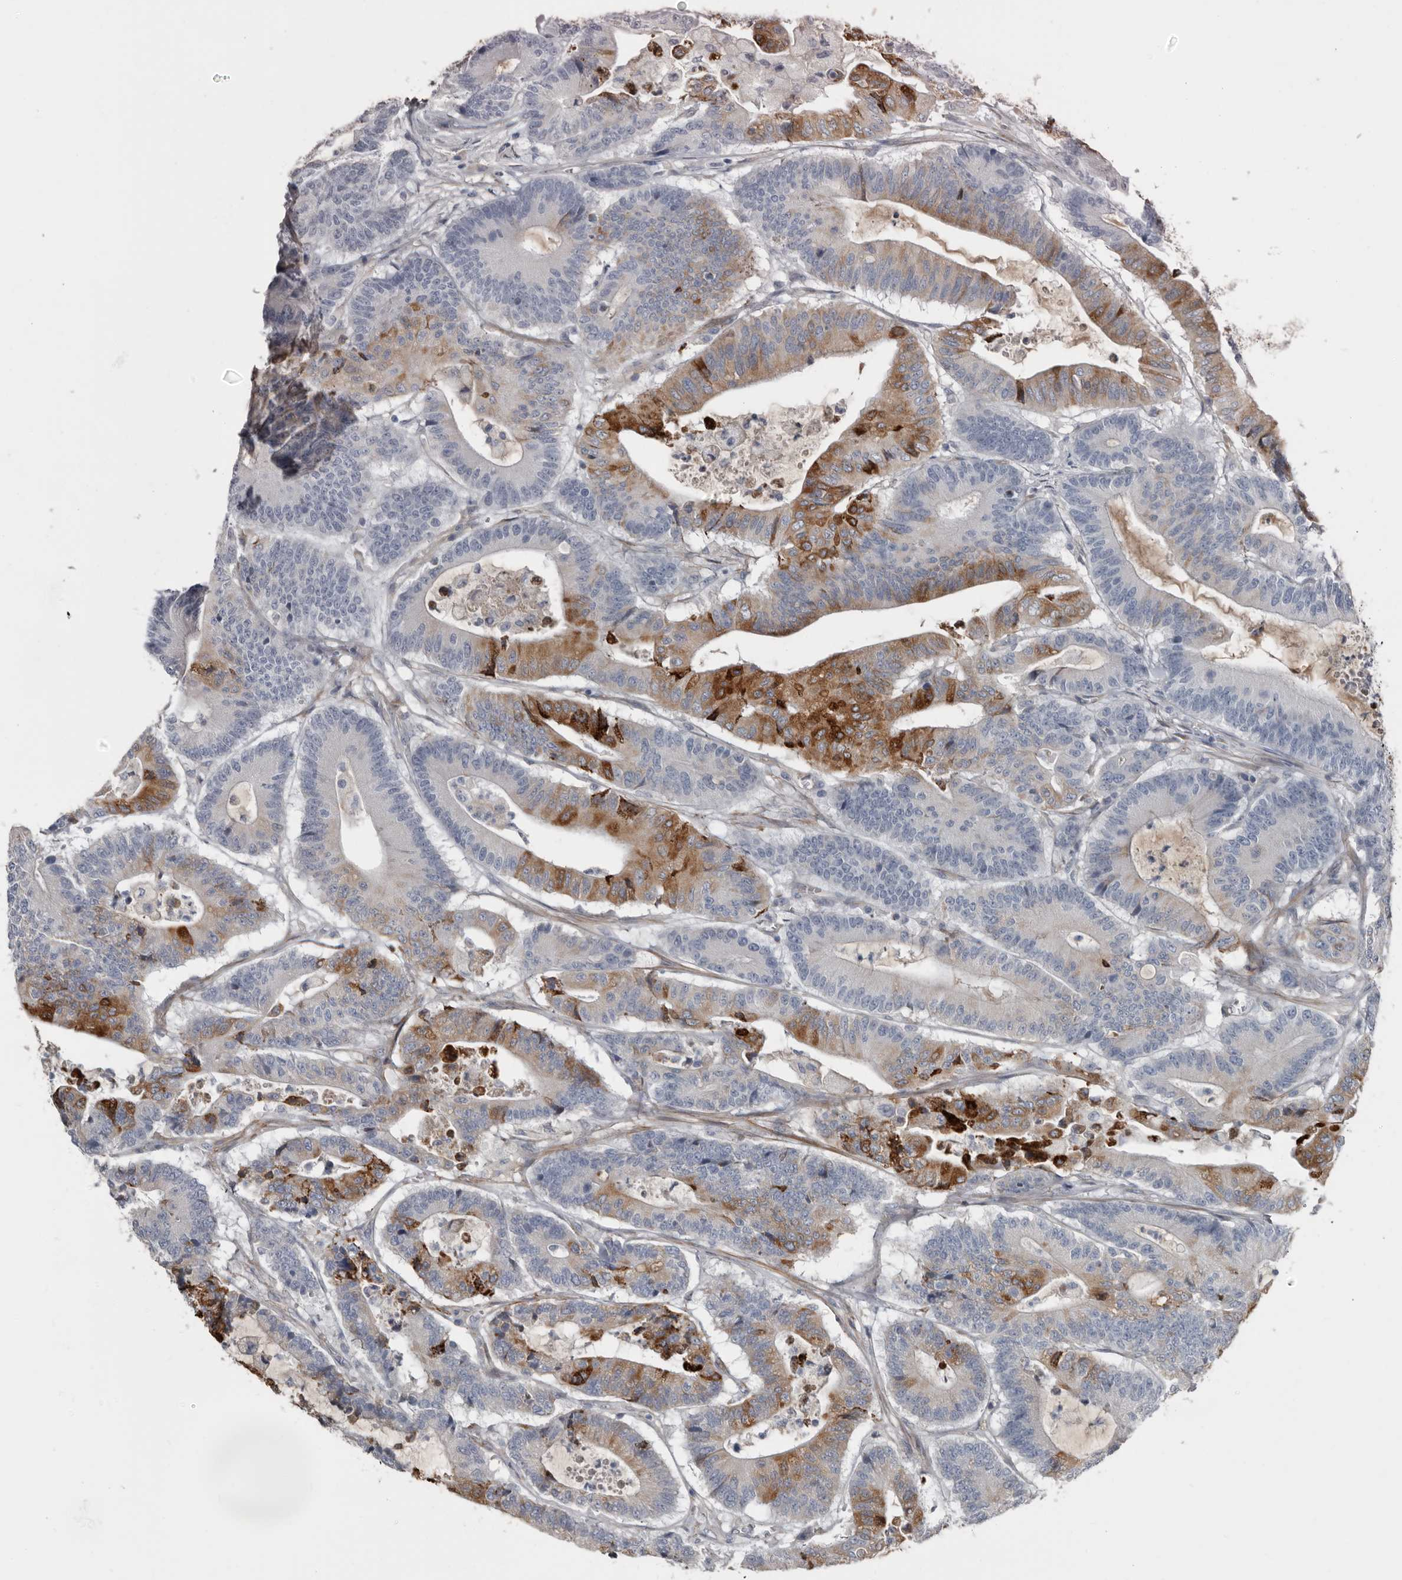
{"staining": {"intensity": "moderate", "quantity": "25%-75%", "location": "cytoplasmic/membranous"}, "tissue": "colorectal cancer", "cell_type": "Tumor cells", "image_type": "cancer", "snomed": [{"axis": "morphology", "description": "Adenocarcinoma, NOS"}, {"axis": "topography", "description": "Colon"}], "caption": "Immunohistochemical staining of colorectal cancer exhibits medium levels of moderate cytoplasmic/membranous positivity in about 25%-75% of tumor cells.", "gene": "ZNF114", "patient": {"sex": "female", "age": 84}}